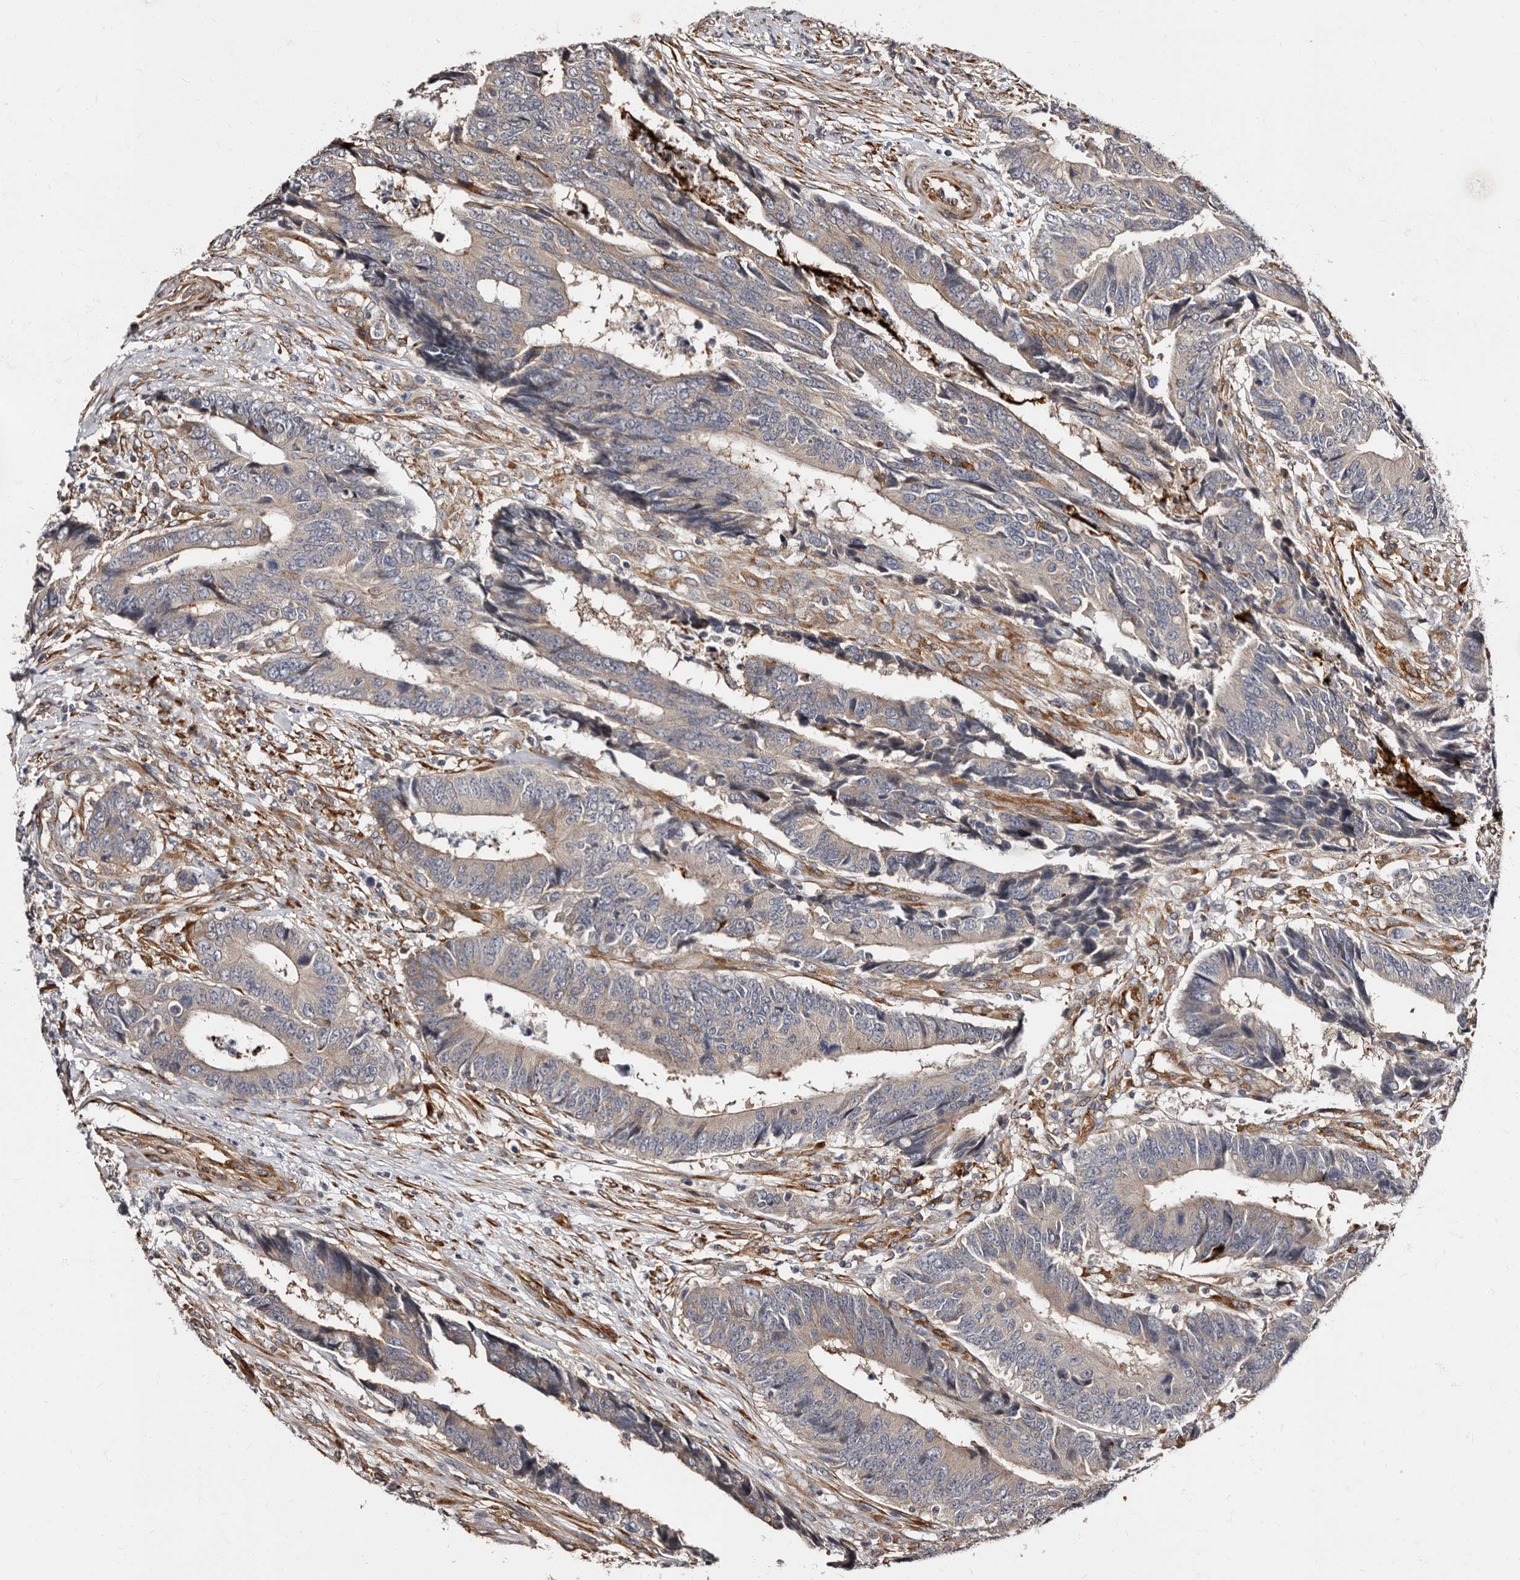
{"staining": {"intensity": "weak", "quantity": "25%-75%", "location": "cytoplasmic/membranous"}, "tissue": "colorectal cancer", "cell_type": "Tumor cells", "image_type": "cancer", "snomed": [{"axis": "morphology", "description": "Adenocarcinoma, NOS"}, {"axis": "topography", "description": "Rectum"}], "caption": "Protein staining of adenocarcinoma (colorectal) tissue reveals weak cytoplasmic/membranous positivity in about 25%-75% of tumor cells.", "gene": "TBC1D22B", "patient": {"sex": "male", "age": 84}}